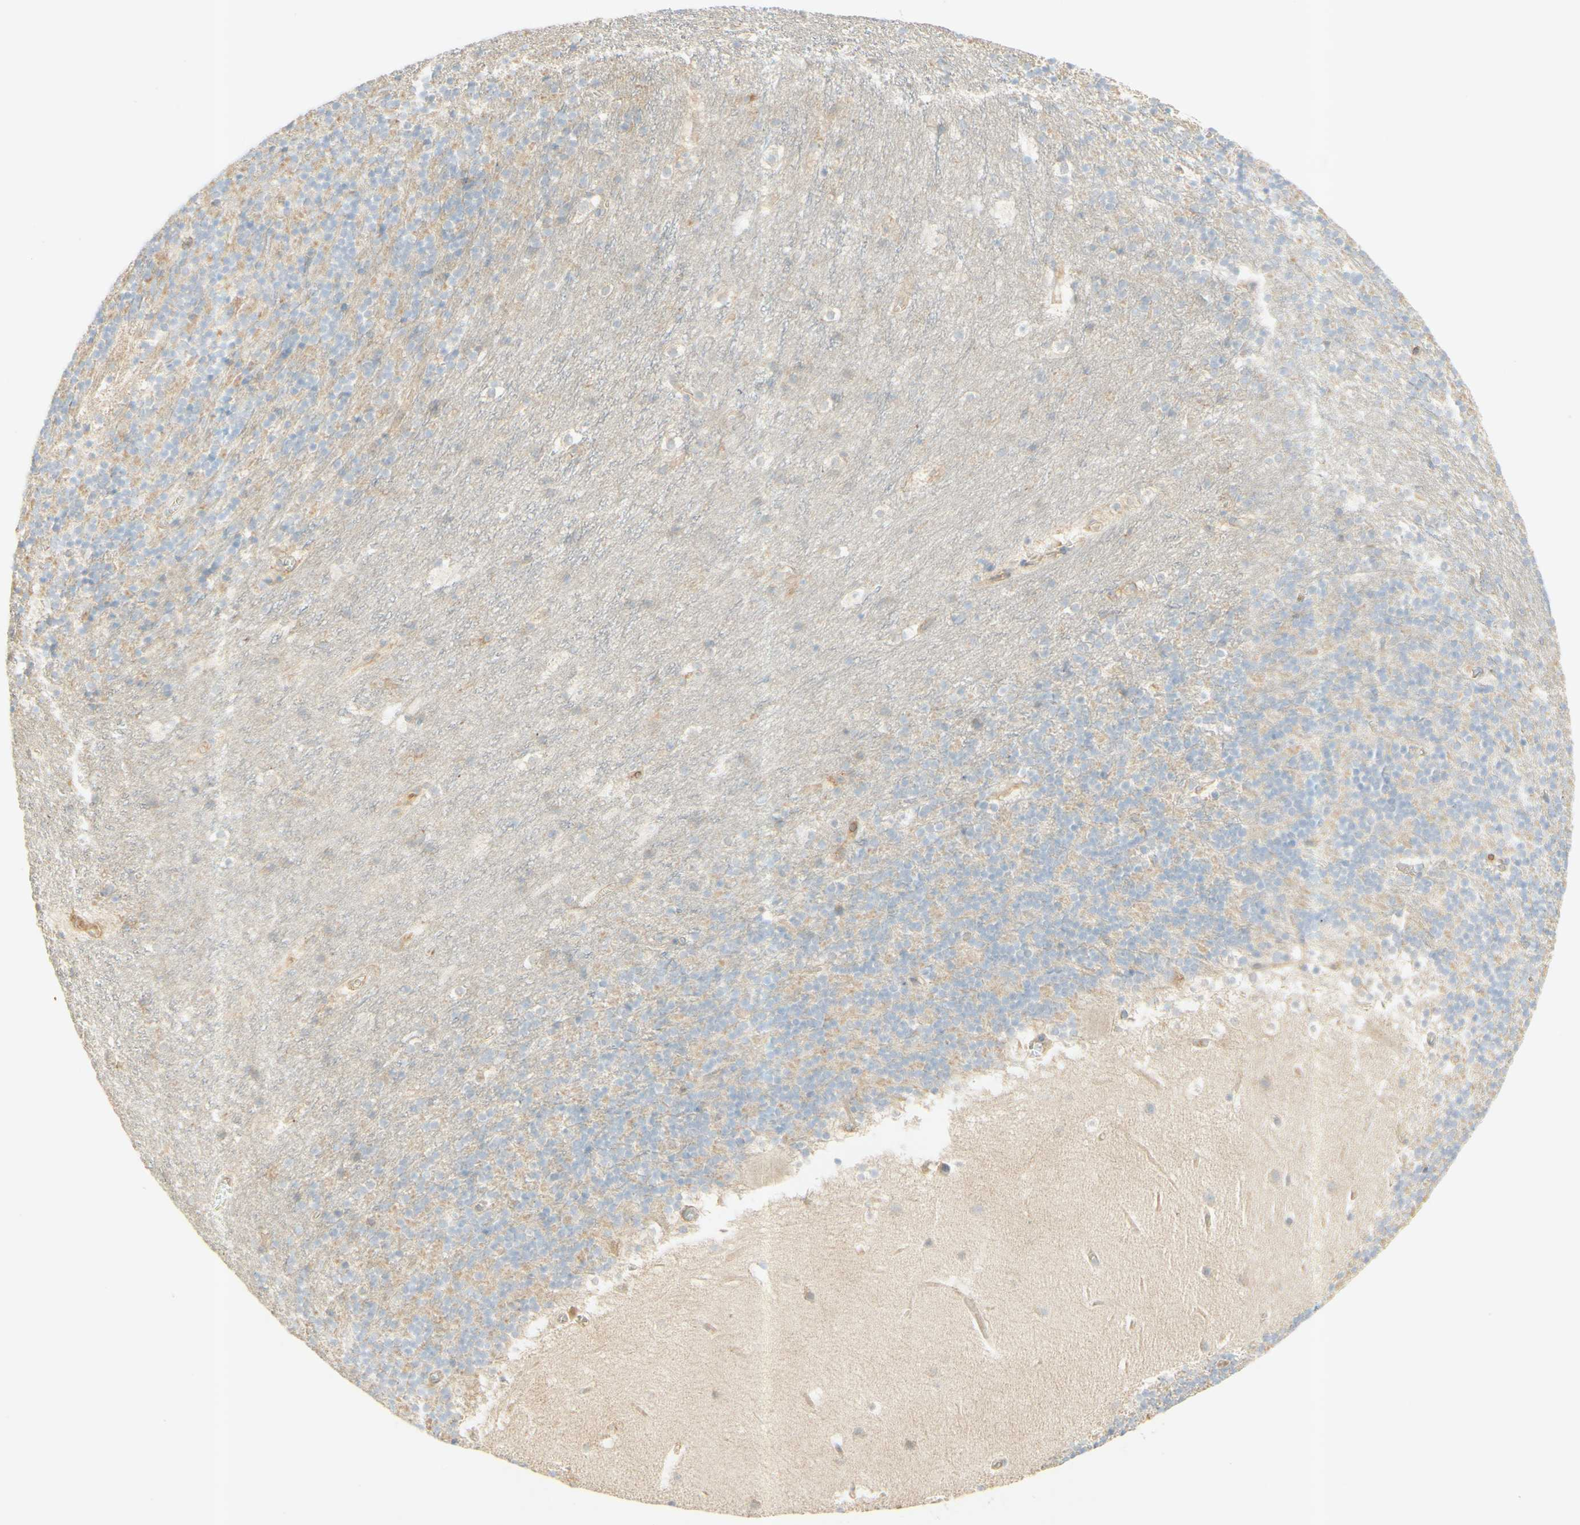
{"staining": {"intensity": "negative", "quantity": "none", "location": "none"}, "tissue": "cerebellum", "cell_type": "Cells in granular layer", "image_type": "normal", "snomed": [{"axis": "morphology", "description": "Normal tissue, NOS"}, {"axis": "topography", "description": "Cerebellum"}], "caption": "Immunohistochemistry (IHC) of normal human cerebellum displays no staining in cells in granular layer.", "gene": "IKBKG", "patient": {"sex": "male", "age": 45}}